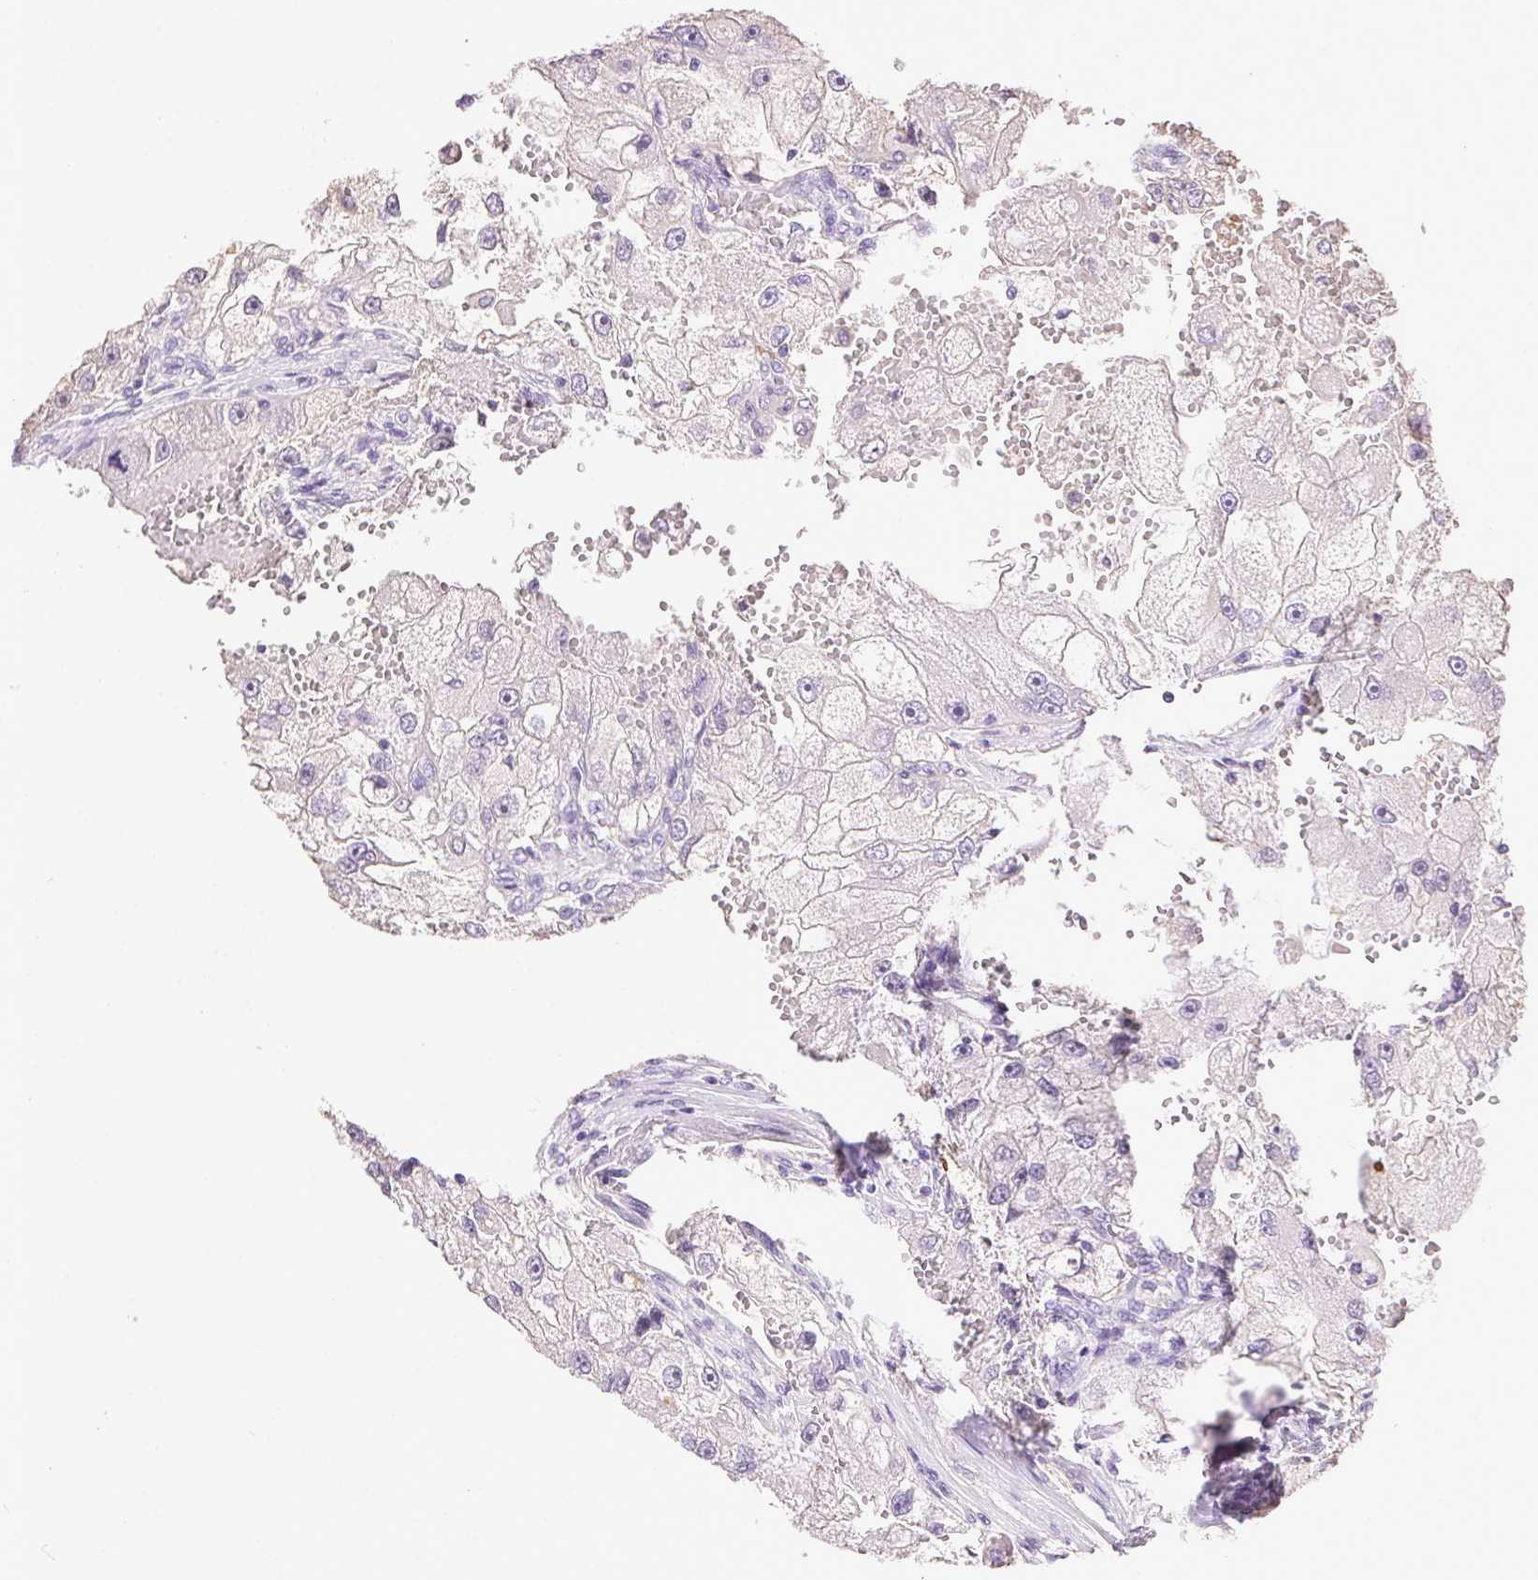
{"staining": {"intensity": "negative", "quantity": "none", "location": "none"}, "tissue": "renal cancer", "cell_type": "Tumor cells", "image_type": "cancer", "snomed": [{"axis": "morphology", "description": "Adenocarcinoma, NOS"}, {"axis": "topography", "description": "Kidney"}], "caption": "Tumor cells show no significant positivity in renal cancer (adenocarcinoma). (Brightfield microscopy of DAB (3,3'-diaminobenzidine) IHC at high magnification).", "gene": "SYCE2", "patient": {"sex": "male", "age": 63}}